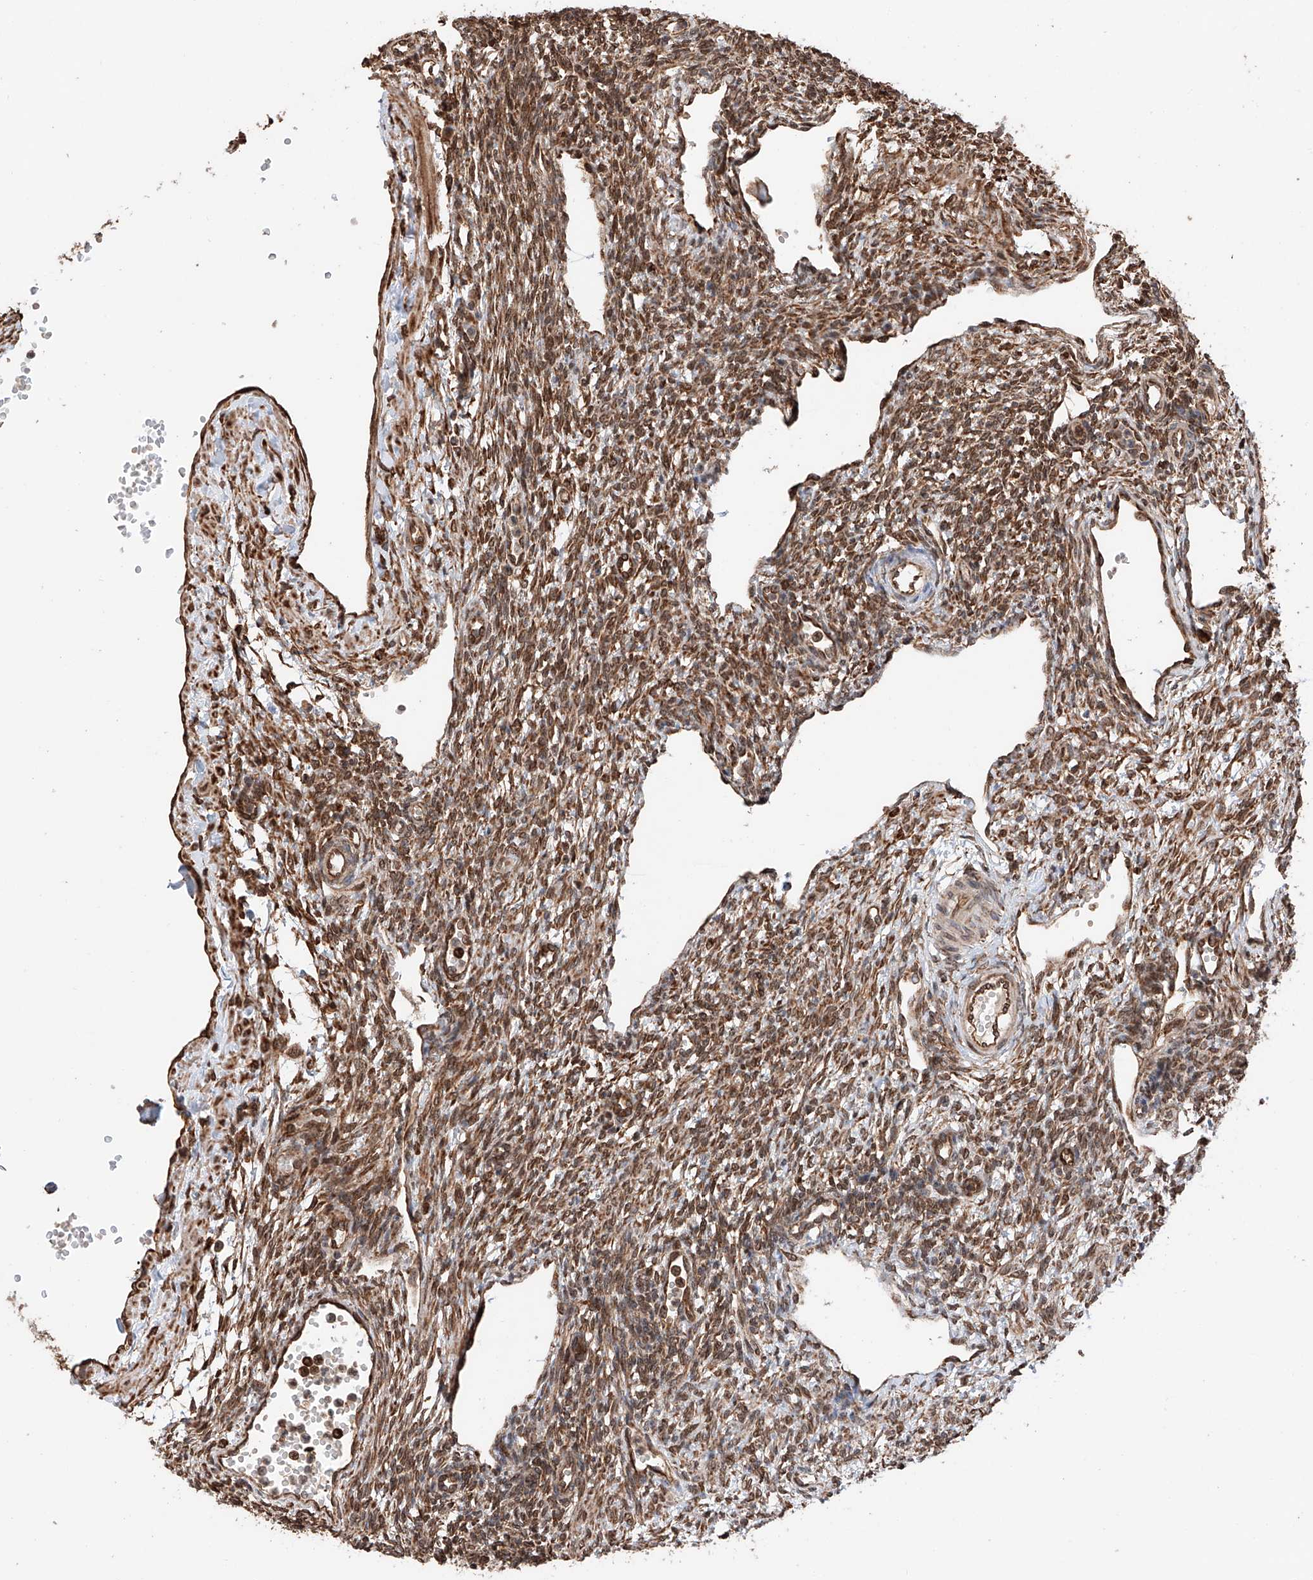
{"staining": {"intensity": "moderate", "quantity": ">75%", "location": "cytoplasmic/membranous"}, "tissue": "ovary", "cell_type": "Ovarian stroma cells", "image_type": "normal", "snomed": [{"axis": "morphology", "description": "Normal tissue, NOS"}, {"axis": "morphology", "description": "Cyst, NOS"}, {"axis": "topography", "description": "Ovary"}], "caption": "Ovary stained for a protein reveals moderate cytoplasmic/membranous positivity in ovarian stroma cells. (brown staining indicates protein expression, while blue staining denotes nuclei).", "gene": "DNAH8", "patient": {"sex": "female", "age": 33}}